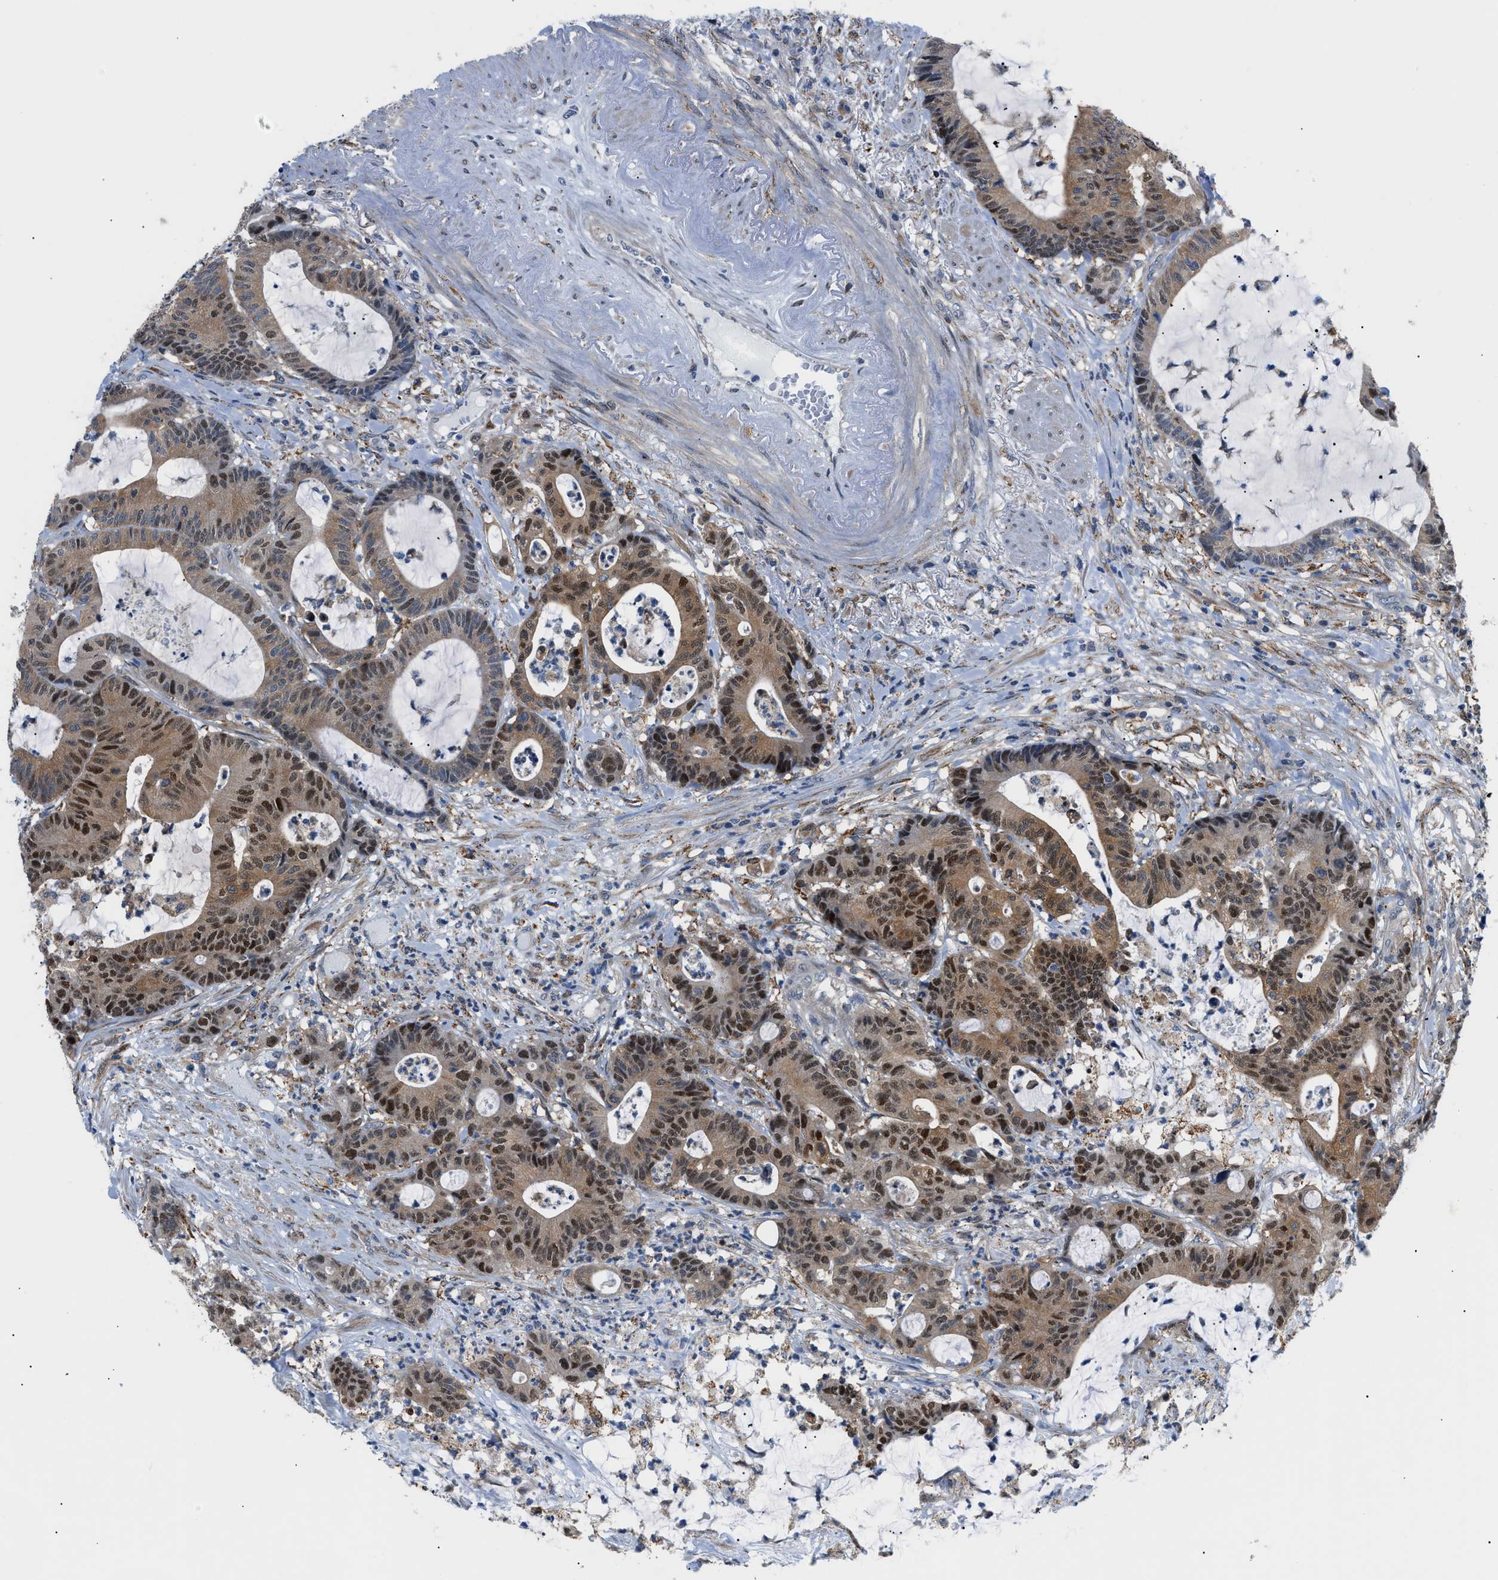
{"staining": {"intensity": "strong", "quantity": ">75%", "location": "cytoplasmic/membranous,nuclear"}, "tissue": "colorectal cancer", "cell_type": "Tumor cells", "image_type": "cancer", "snomed": [{"axis": "morphology", "description": "Adenocarcinoma, NOS"}, {"axis": "topography", "description": "Colon"}], "caption": "IHC histopathology image of neoplastic tissue: colorectal cancer (adenocarcinoma) stained using immunohistochemistry (IHC) displays high levels of strong protein expression localized specifically in the cytoplasmic/membranous and nuclear of tumor cells, appearing as a cytoplasmic/membranous and nuclear brown color.", "gene": "TMEM45B", "patient": {"sex": "female", "age": 84}}